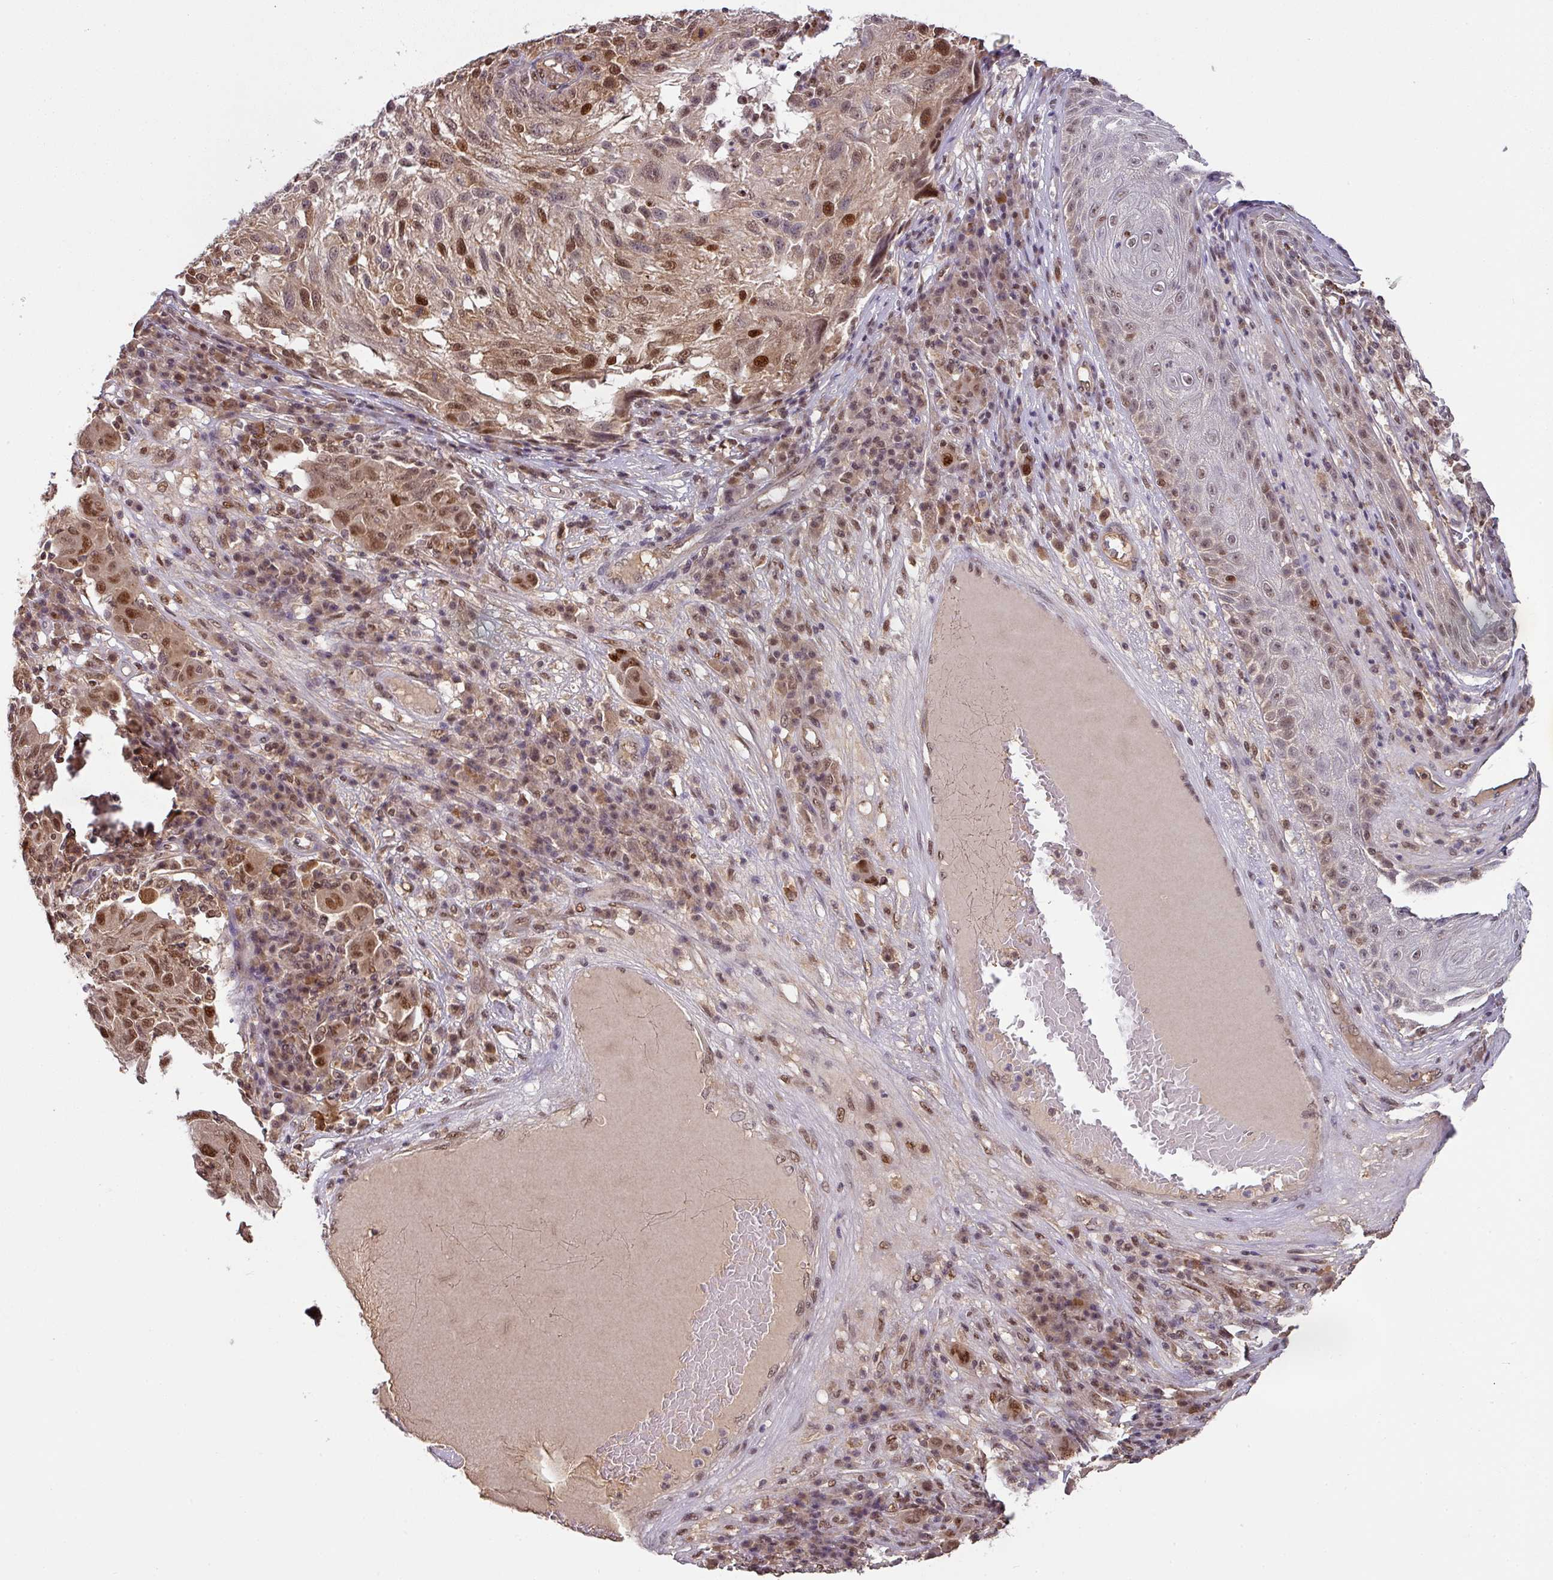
{"staining": {"intensity": "moderate", "quantity": ">75%", "location": "nuclear"}, "tissue": "melanoma", "cell_type": "Tumor cells", "image_type": "cancer", "snomed": [{"axis": "morphology", "description": "Malignant melanoma, NOS"}, {"axis": "topography", "description": "Skin"}], "caption": "Immunohistochemical staining of malignant melanoma exhibits medium levels of moderate nuclear expression in about >75% of tumor cells.", "gene": "RANBP9", "patient": {"sex": "male", "age": 53}}